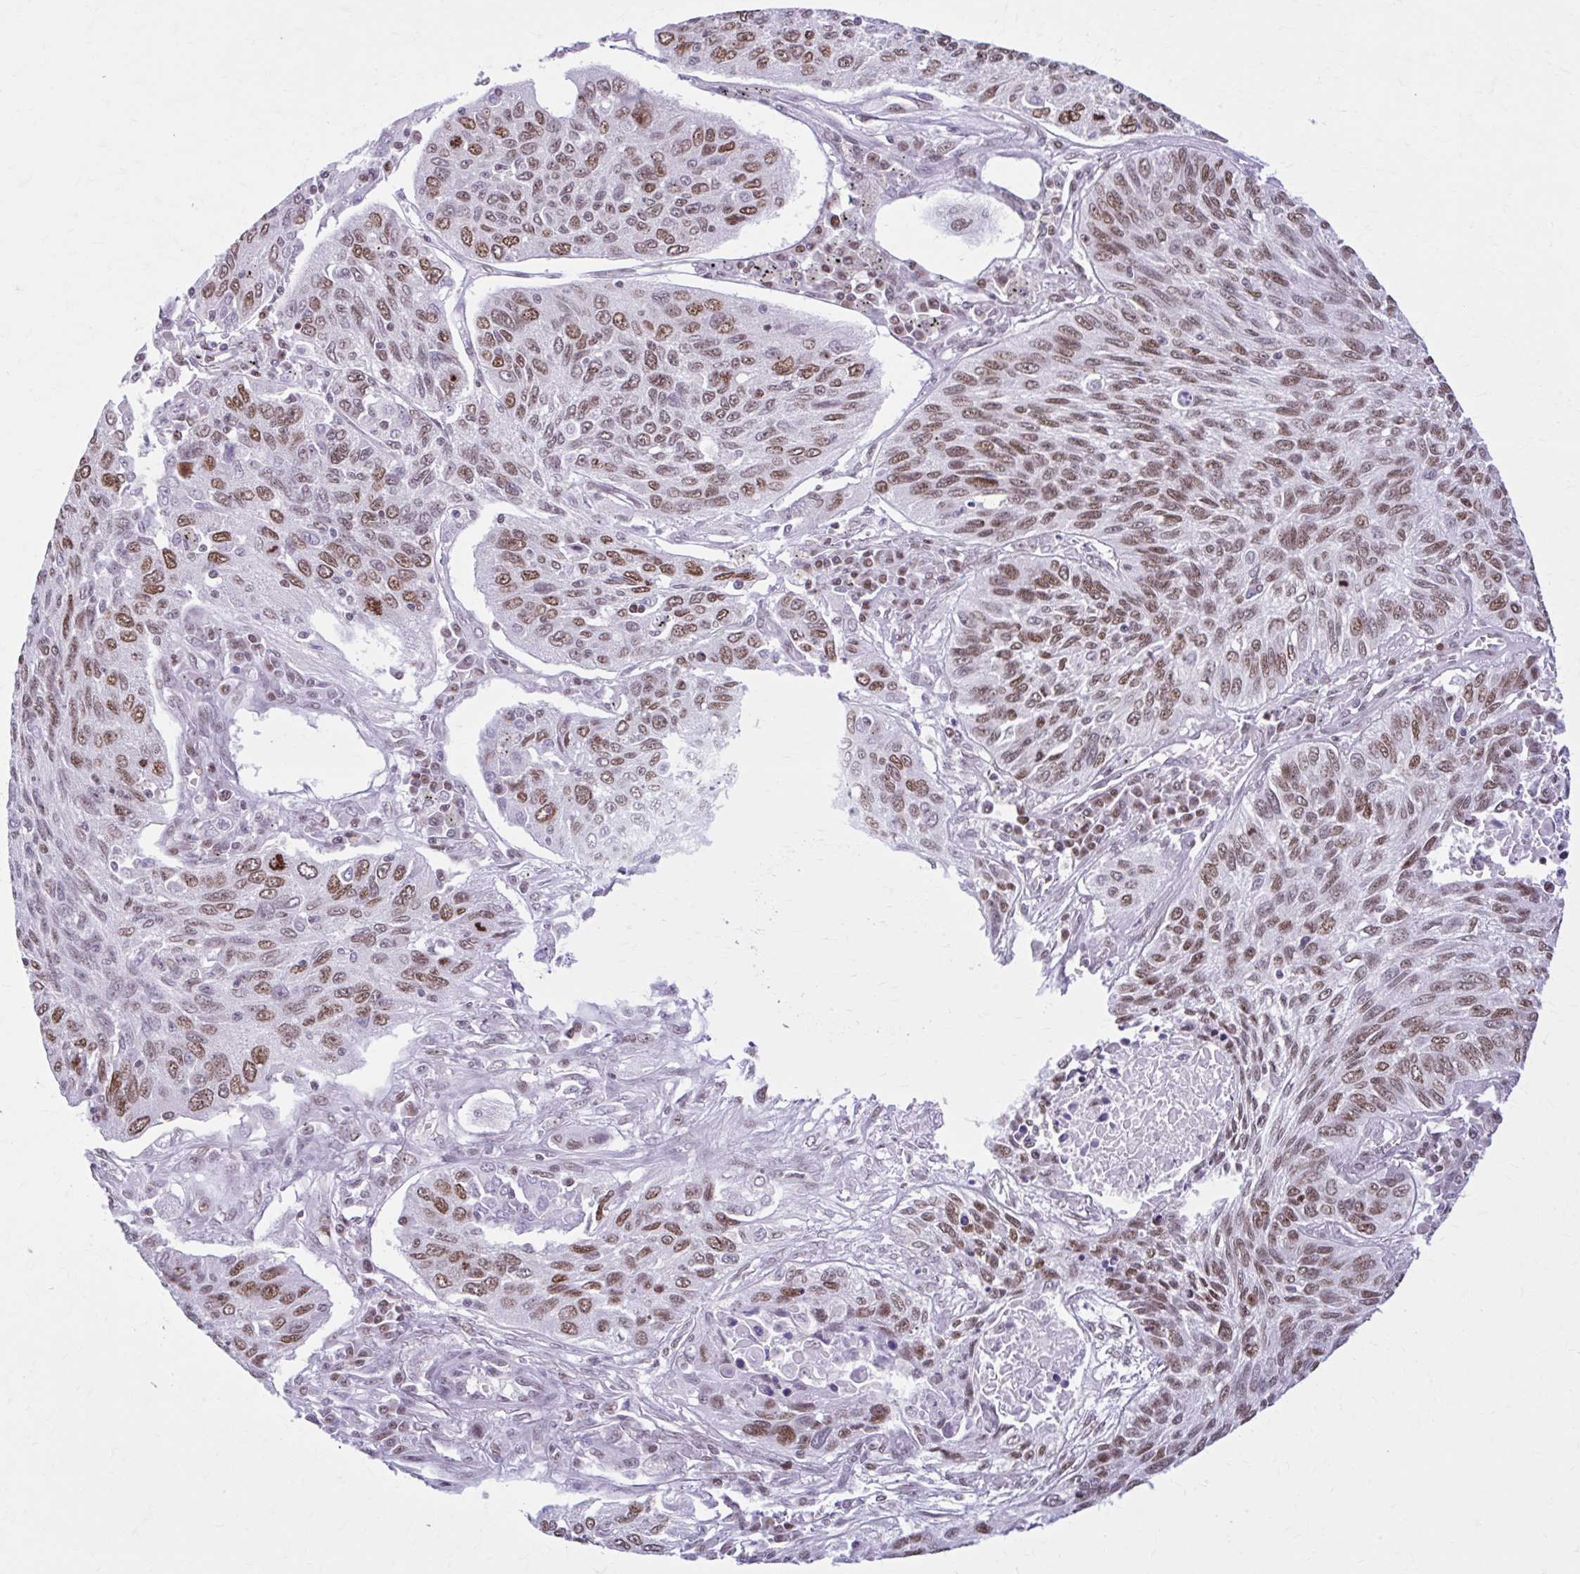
{"staining": {"intensity": "moderate", "quantity": "25%-75%", "location": "nuclear"}, "tissue": "lung cancer", "cell_type": "Tumor cells", "image_type": "cancer", "snomed": [{"axis": "morphology", "description": "Squamous cell carcinoma, NOS"}, {"axis": "topography", "description": "Lung"}], "caption": "Squamous cell carcinoma (lung) tissue demonstrates moderate nuclear positivity in about 25%-75% of tumor cells, visualized by immunohistochemistry.", "gene": "PABIR1", "patient": {"sex": "female", "age": 66}}